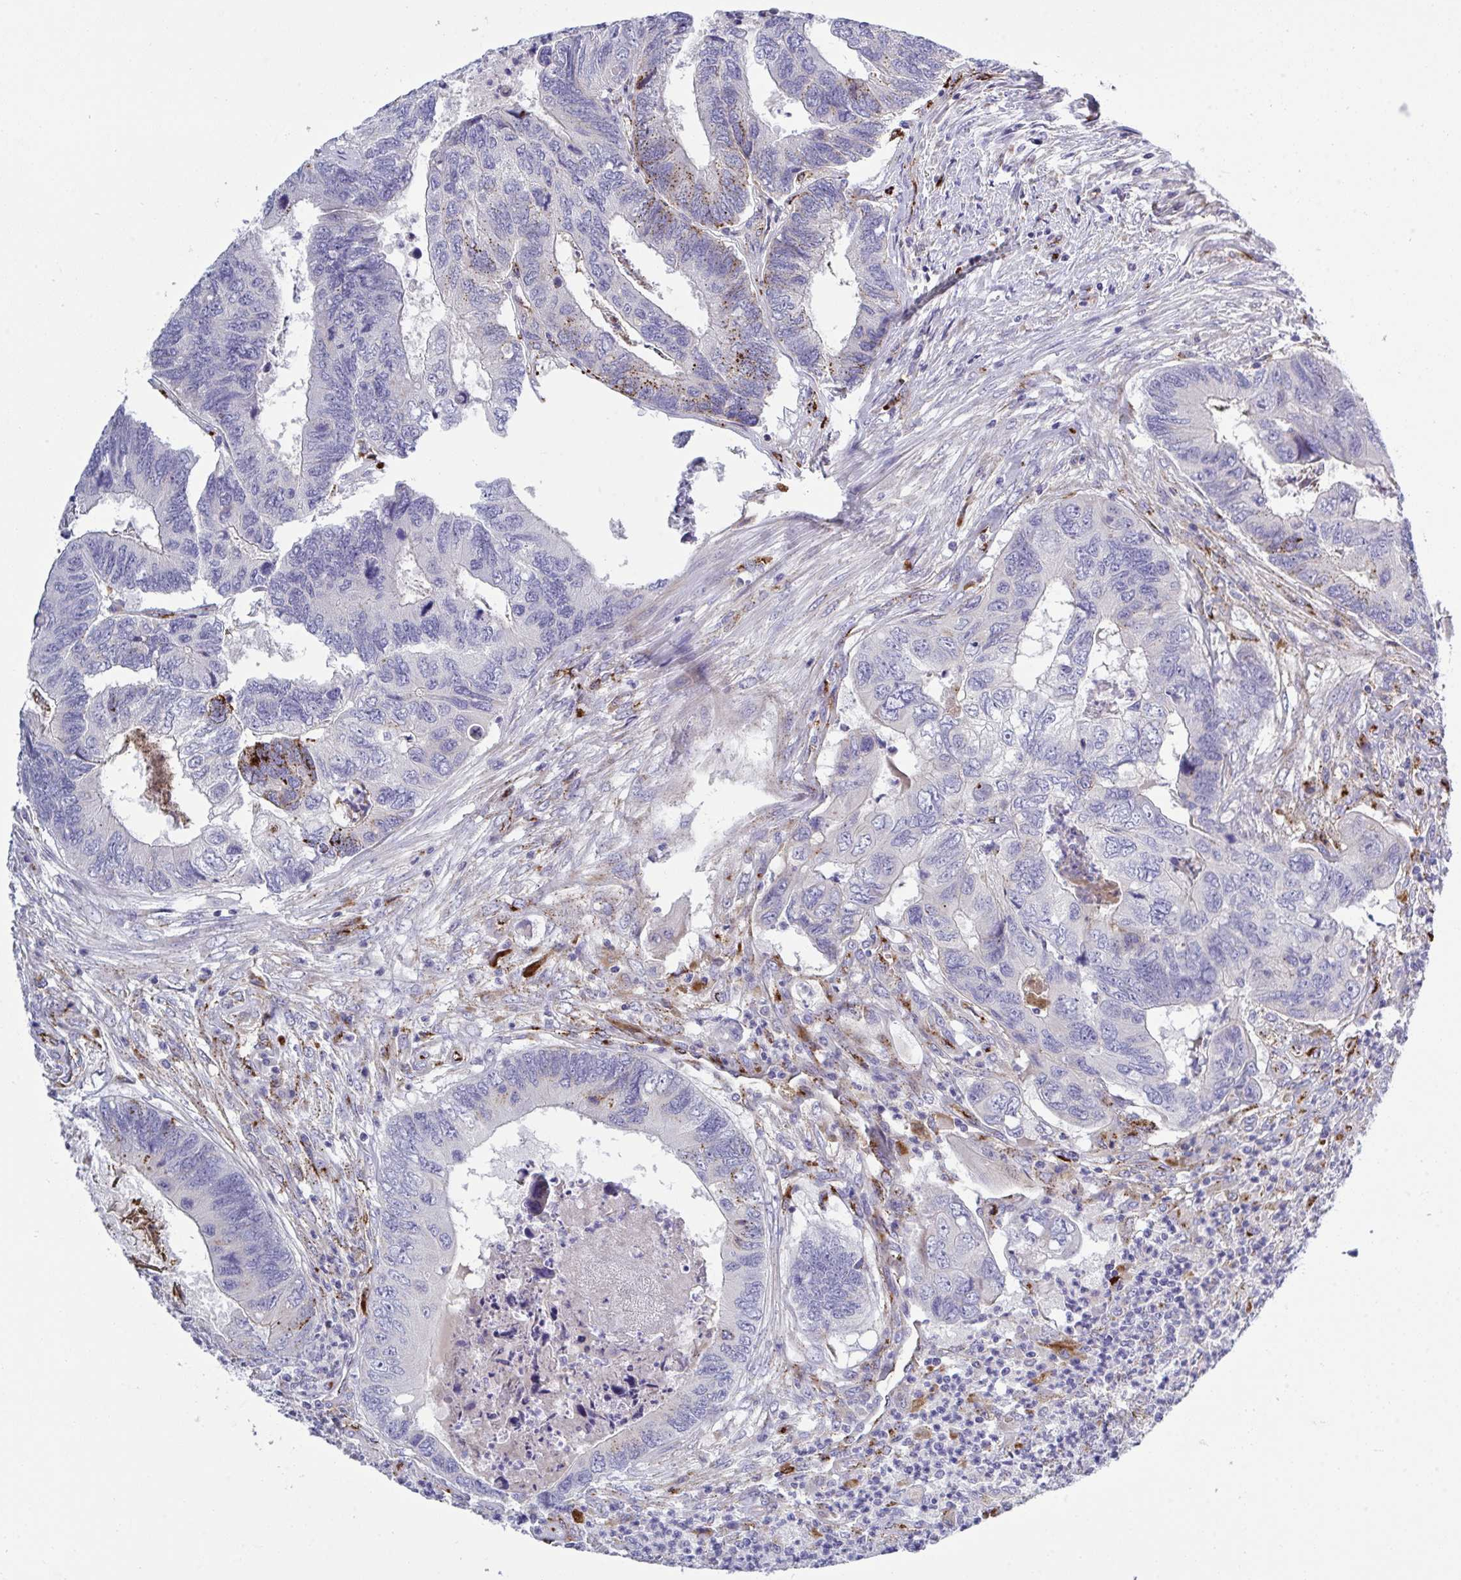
{"staining": {"intensity": "strong", "quantity": "<25%", "location": "cytoplasmic/membranous"}, "tissue": "colorectal cancer", "cell_type": "Tumor cells", "image_type": "cancer", "snomed": [{"axis": "morphology", "description": "Adenocarcinoma, NOS"}, {"axis": "topography", "description": "Colon"}], "caption": "A brown stain labels strong cytoplasmic/membranous expression of a protein in colorectal adenocarcinoma tumor cells. (Brightfield microscopy of DAB IHC at high magnification).", "gene": "TOR1AIP2", "patient": {"sex": "female", "age": 67}}